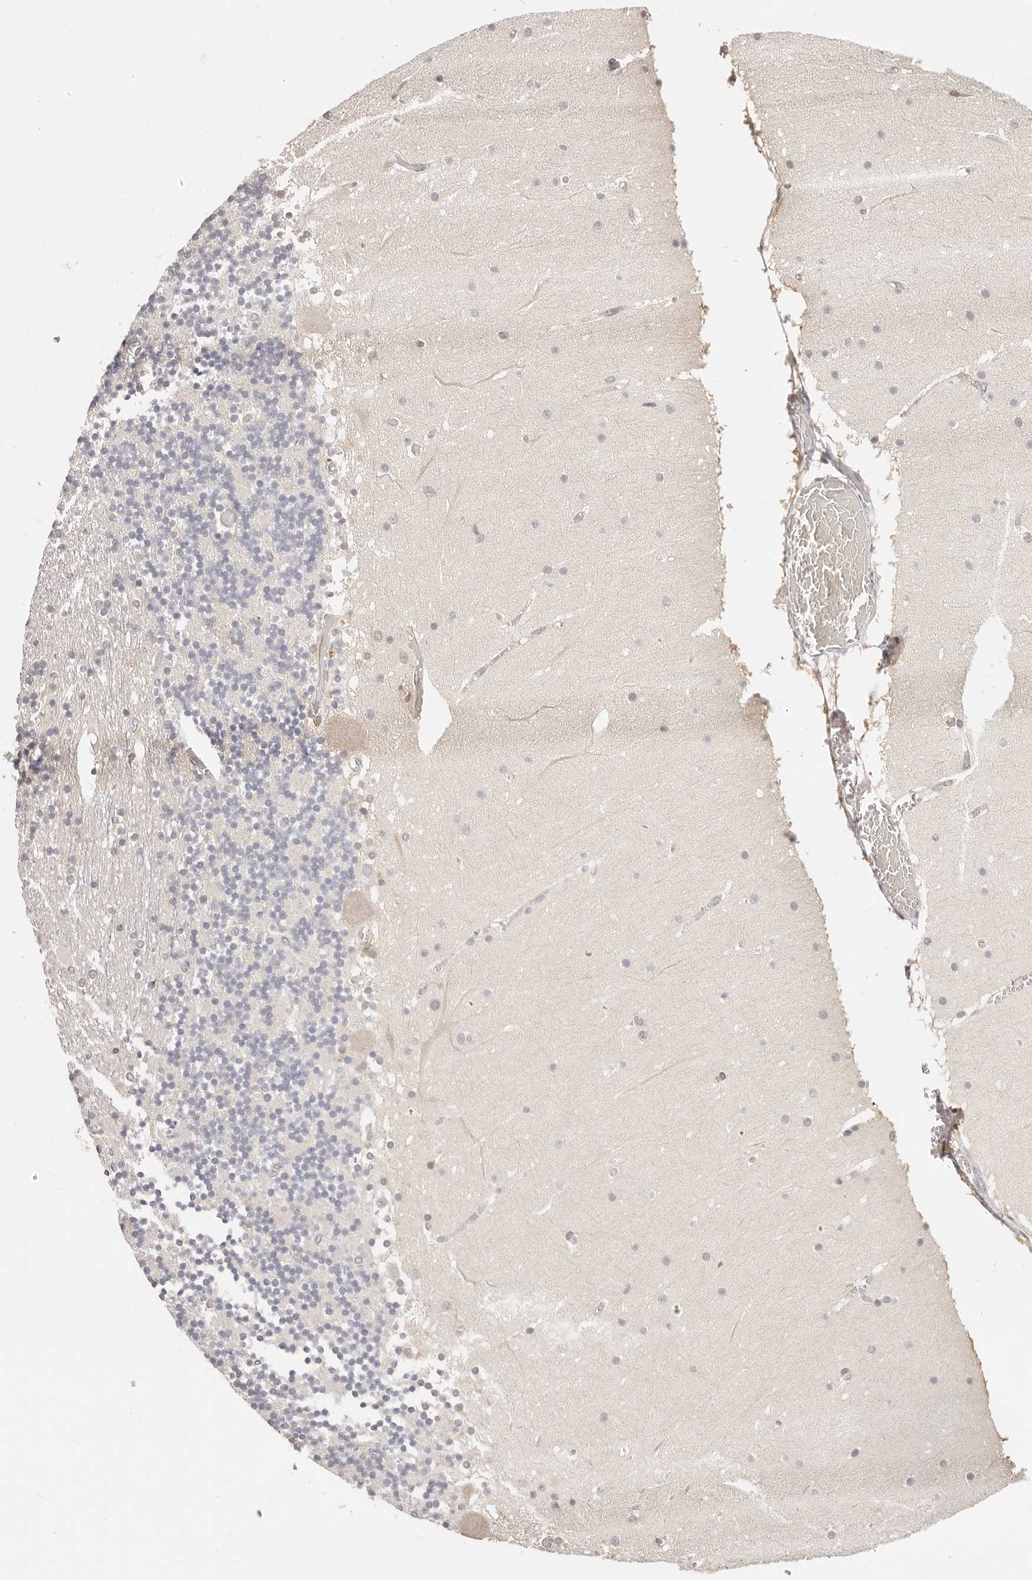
{"staining": {"intensity": "negative", "quantity": "none", "location": "none"}, "tissue": "cerebellum", "cell_type": "Cells in granular layer", "image_type": "normal", "snomed": [{"axis": "morphology", "description": "Normal tissue, NOS"}, {"axis": "topography", "description": "Cerebellum"}], "caption": "High power microscopy micrograph of an immunohistochemistry micrograph of benign cerebellum, revealing no significant positivity in cells in granular layer.", "gene": "GGPS1", "patient": {"sex": "female", "age": 28}}